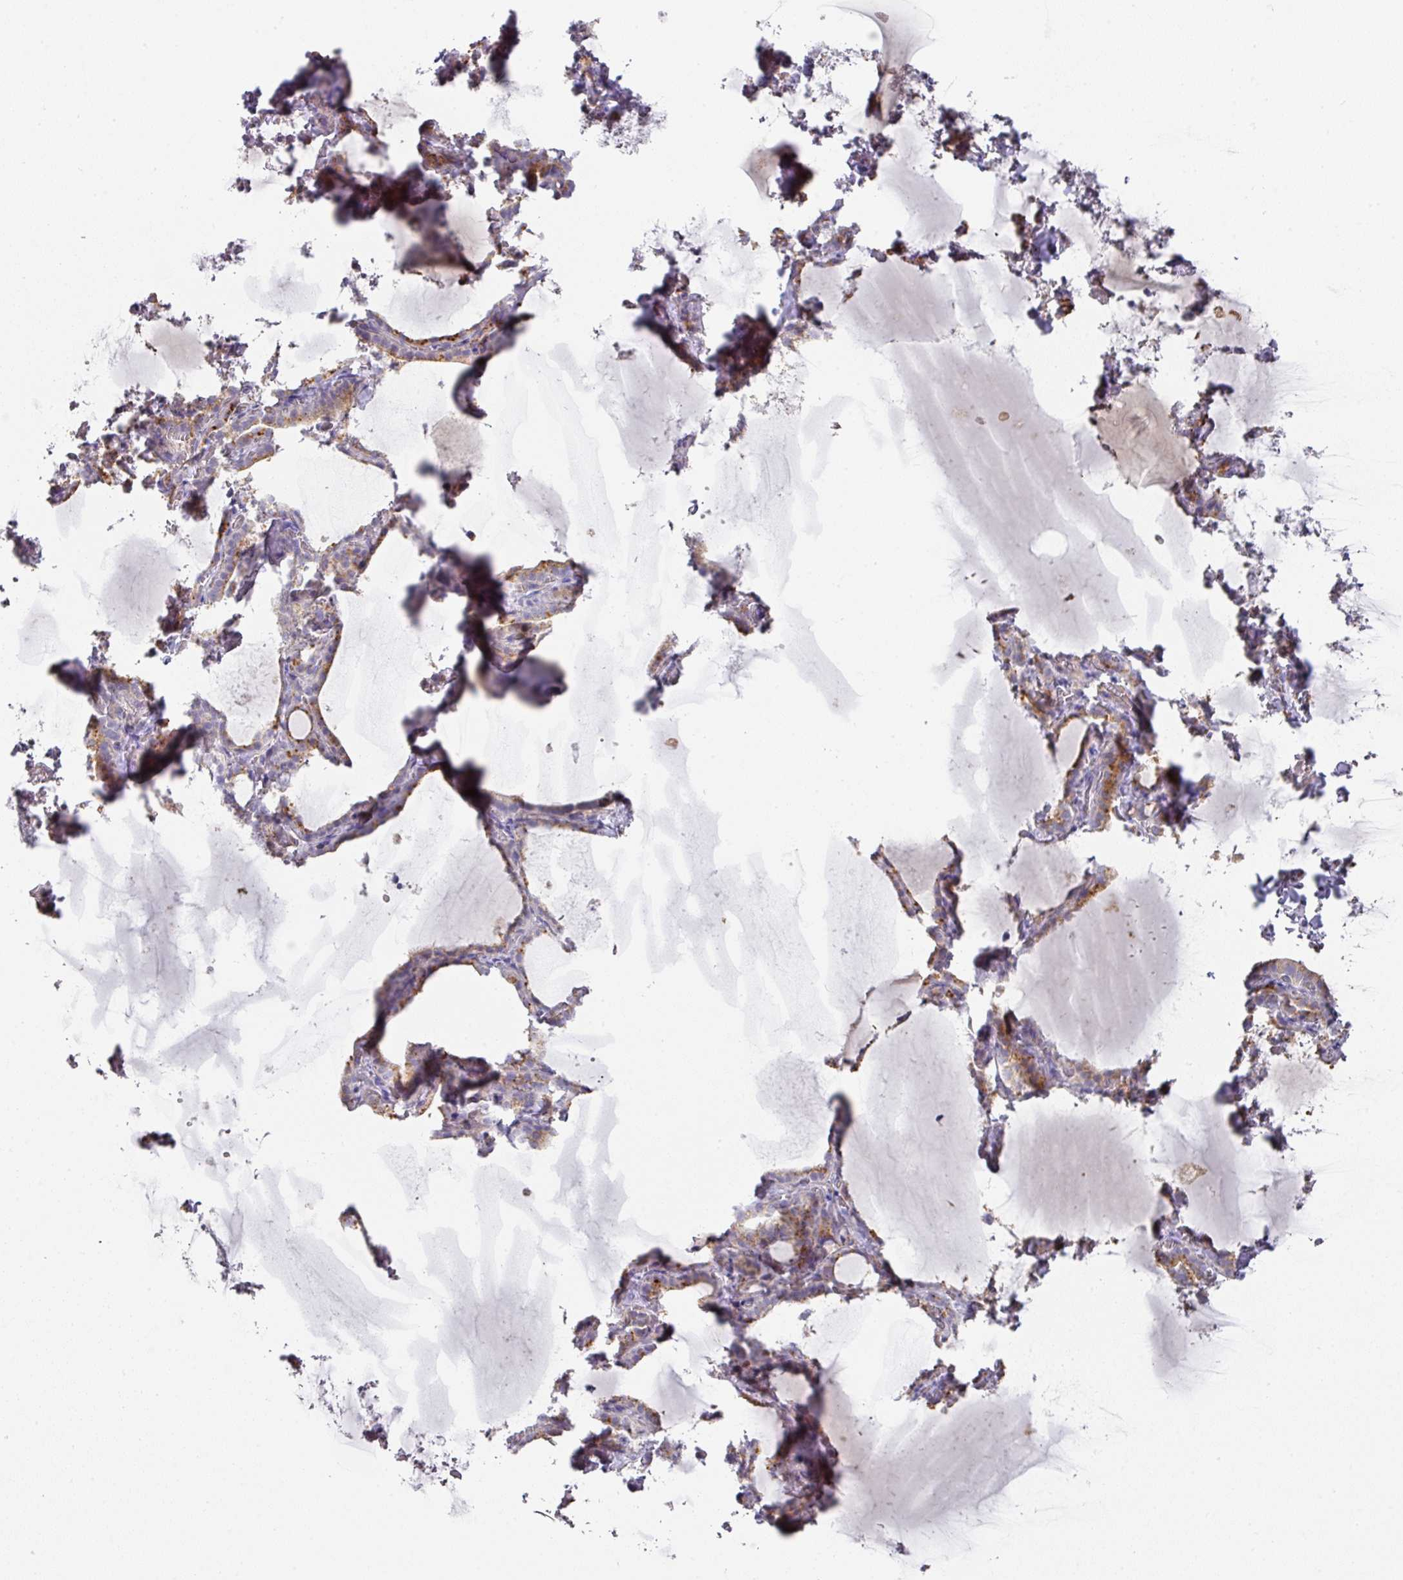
{"staining": {"intensity": "weak", "quantity": "<25%", "location": "cytoplasmic/membranous"}, "tissue": "thyroid gland", "cell_type": "Glandular cells", "image_type": "normal", "snomed": [{"axis": "morphology", "description": "Normal tissue, NOS"}, {"axis": "topography", "description": "Thyroid gland"}], "caption": "Micrograph shows no significant protein positivity in glandular cells of benign thyroid gland.", "gene": "TARM1", "patient": {"sex": "female", "age": 22}}